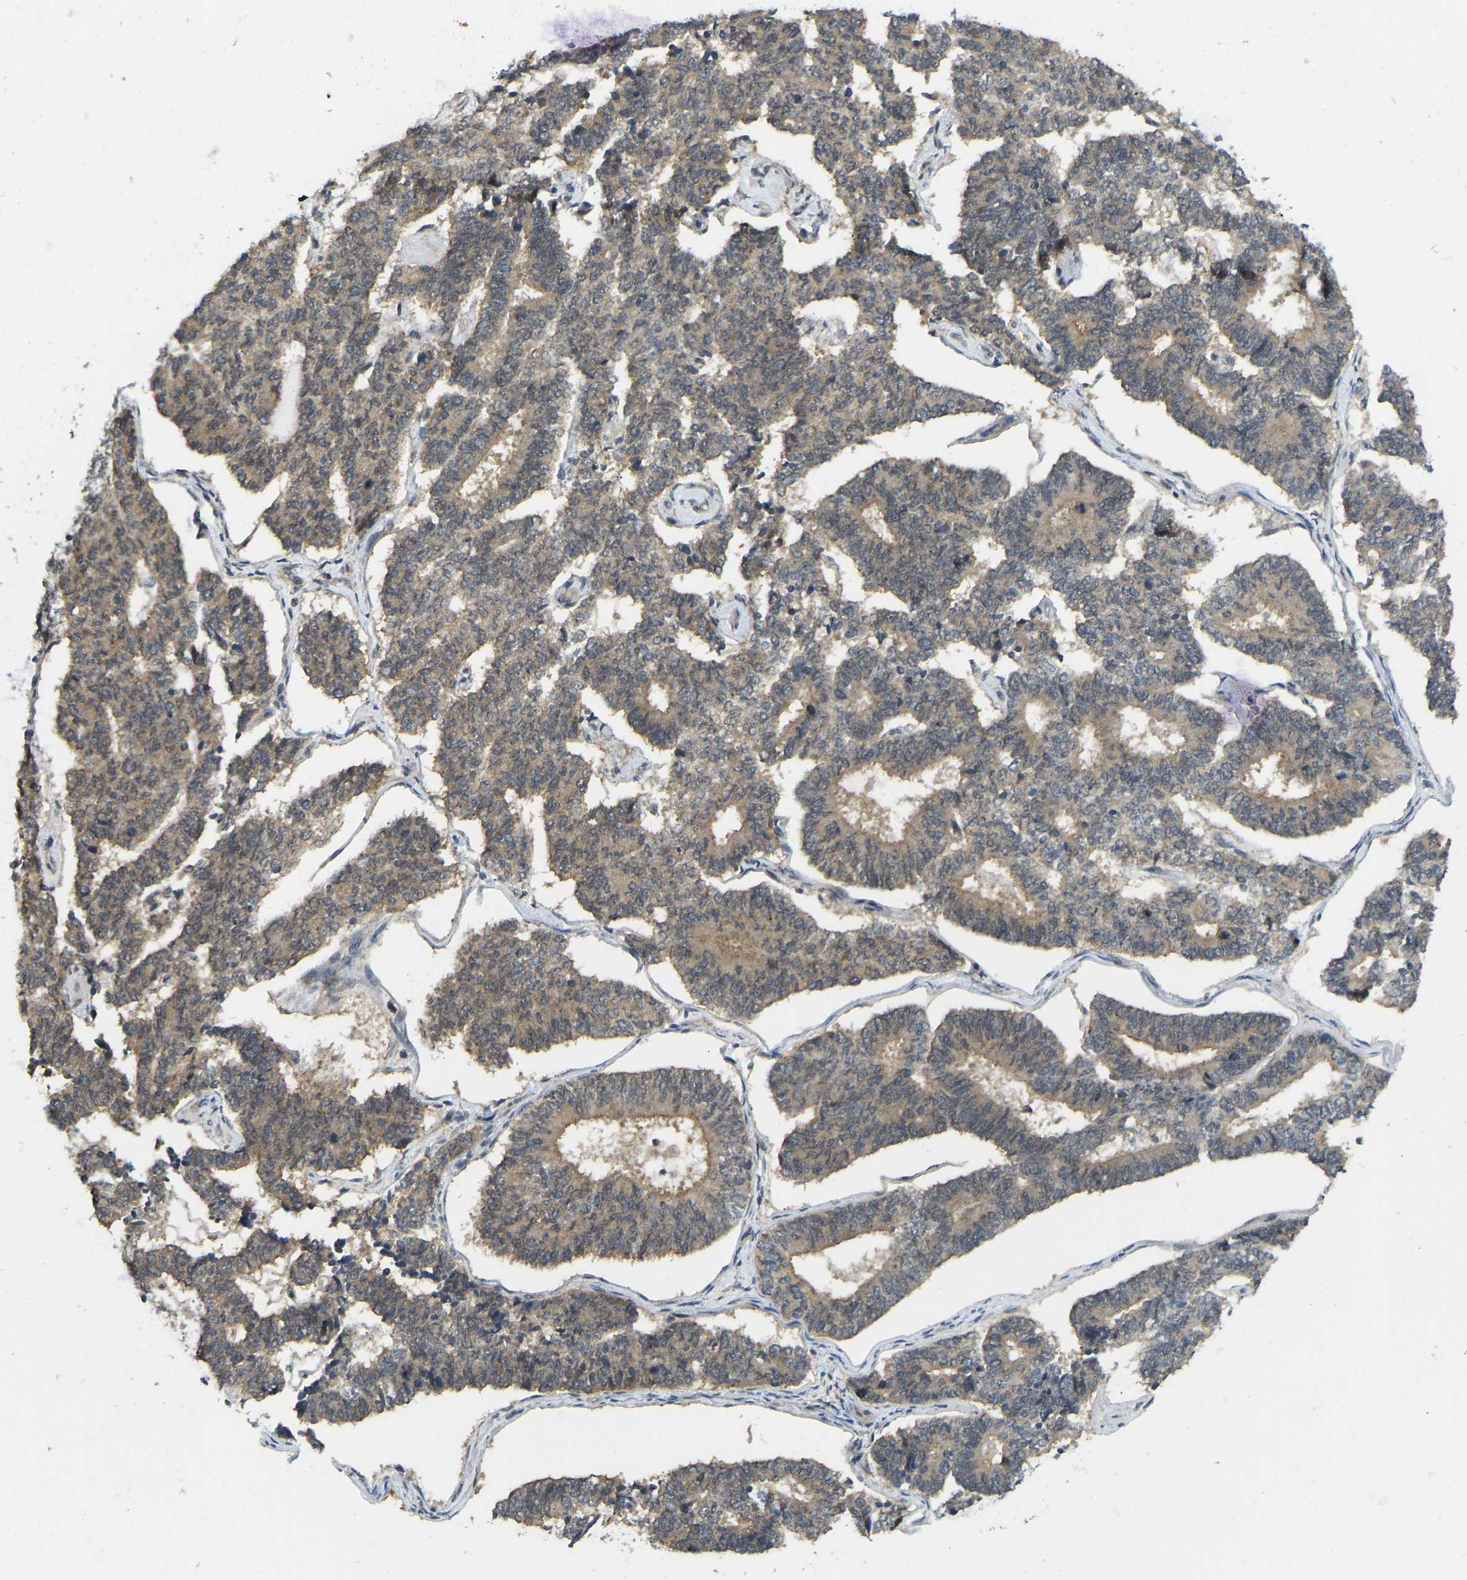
{"staining": {"intensity": "moderate", "quantity": ">75%", "location": "cytoplasmic/membranous"}, "tissue": "endometrial cancer", "cell_type": "Tumor cells", "image_type": "cancer", "snomed": [{"axis": "morphology", "description": "Adenocarcinoma, NOS"}, {"axis": "topography", "description": "Endometrium"}], "caption": "Protein expression analysis of endometrial cancer (adenocarcinoma) displays moderate cytoplasmic/membranous positivity in about >75% of tumor cells. (DAB IHC with brightfield microscopy, high magnification).", "gene": "NDRG3", "patient": {"sex": "female", "age": 70}}